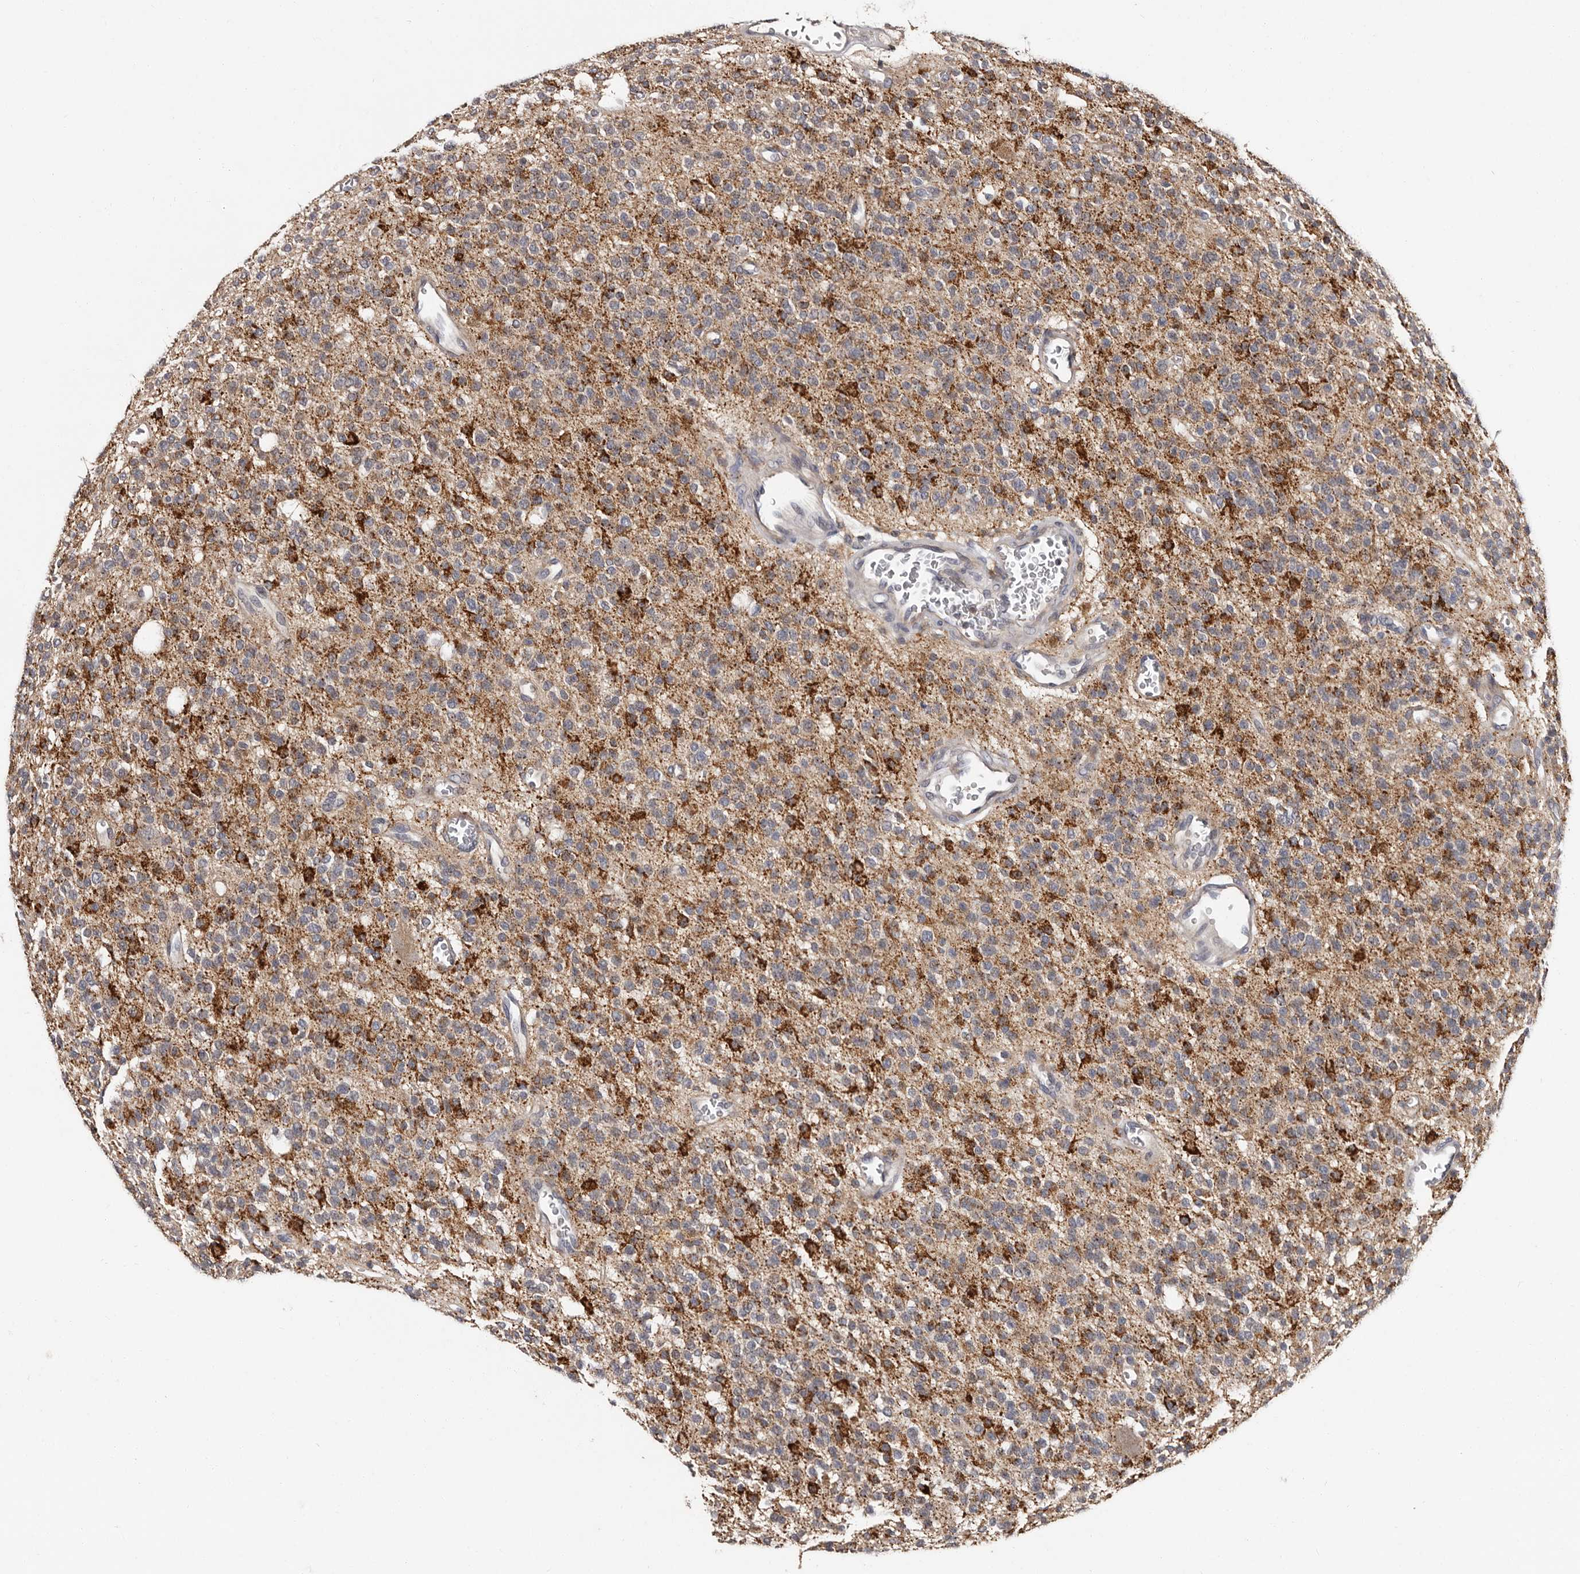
{"staining": {"intensity": "moderate", "quantity": "<25%", "location": "cytoplasmic/membranous"}, "tissue": "glioma", "cell_type": "Tumor cells", "image_type": "cancer", "snomed": [{"axis": "morphology", "description": "Glioma, malignant, High grade"}, {"axis": "topography", "description": "Brain"}], "caption": "Tumor cells display low levels of moderate cytoplasmic/membranous staining in about <25% of cells in glioma.", "gene": "DNPH1", "patient": {"sex": "male", "age": 34}}